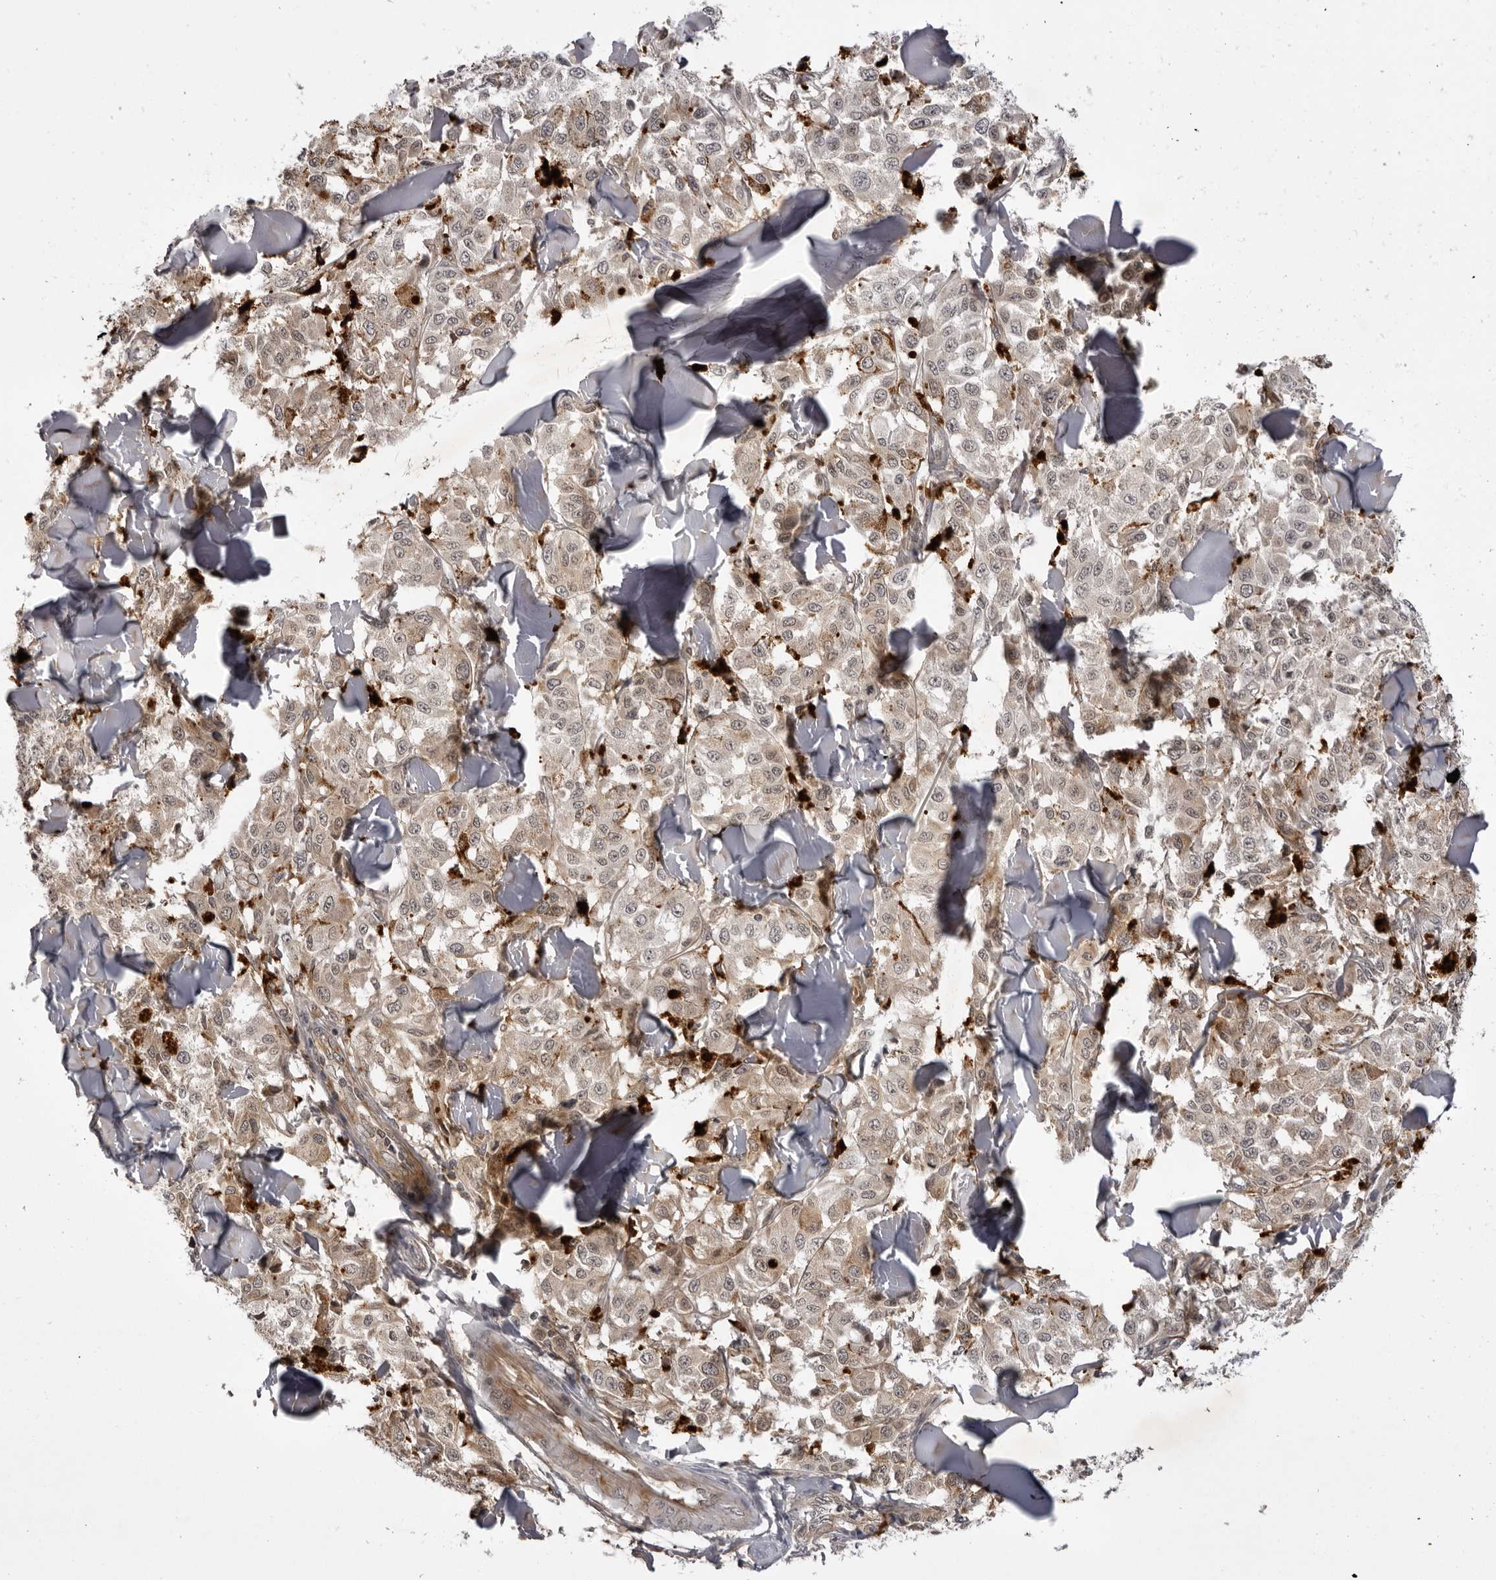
{"staining": {"intensity": "moderate", "quantity": ">75%", "location": "cytoplasmic/membranous"}, "tissue": "melanoma", "cell_type": "Tumor cells", "image_type": "cancer", "snomed": [{"axis": "morphology", "description": "Malignant melanoma, NOS"}, {"axis": "topography", "description": "Skin"}], "caption": "A photomicrograph showing moderate cytoplasmic/membranous staining in about >75% of tumor cells in melanoma, as visualized by brown immunohistochemical staining.", "gene": "USP43", "patient": {"sex": "female", "age": 64}}